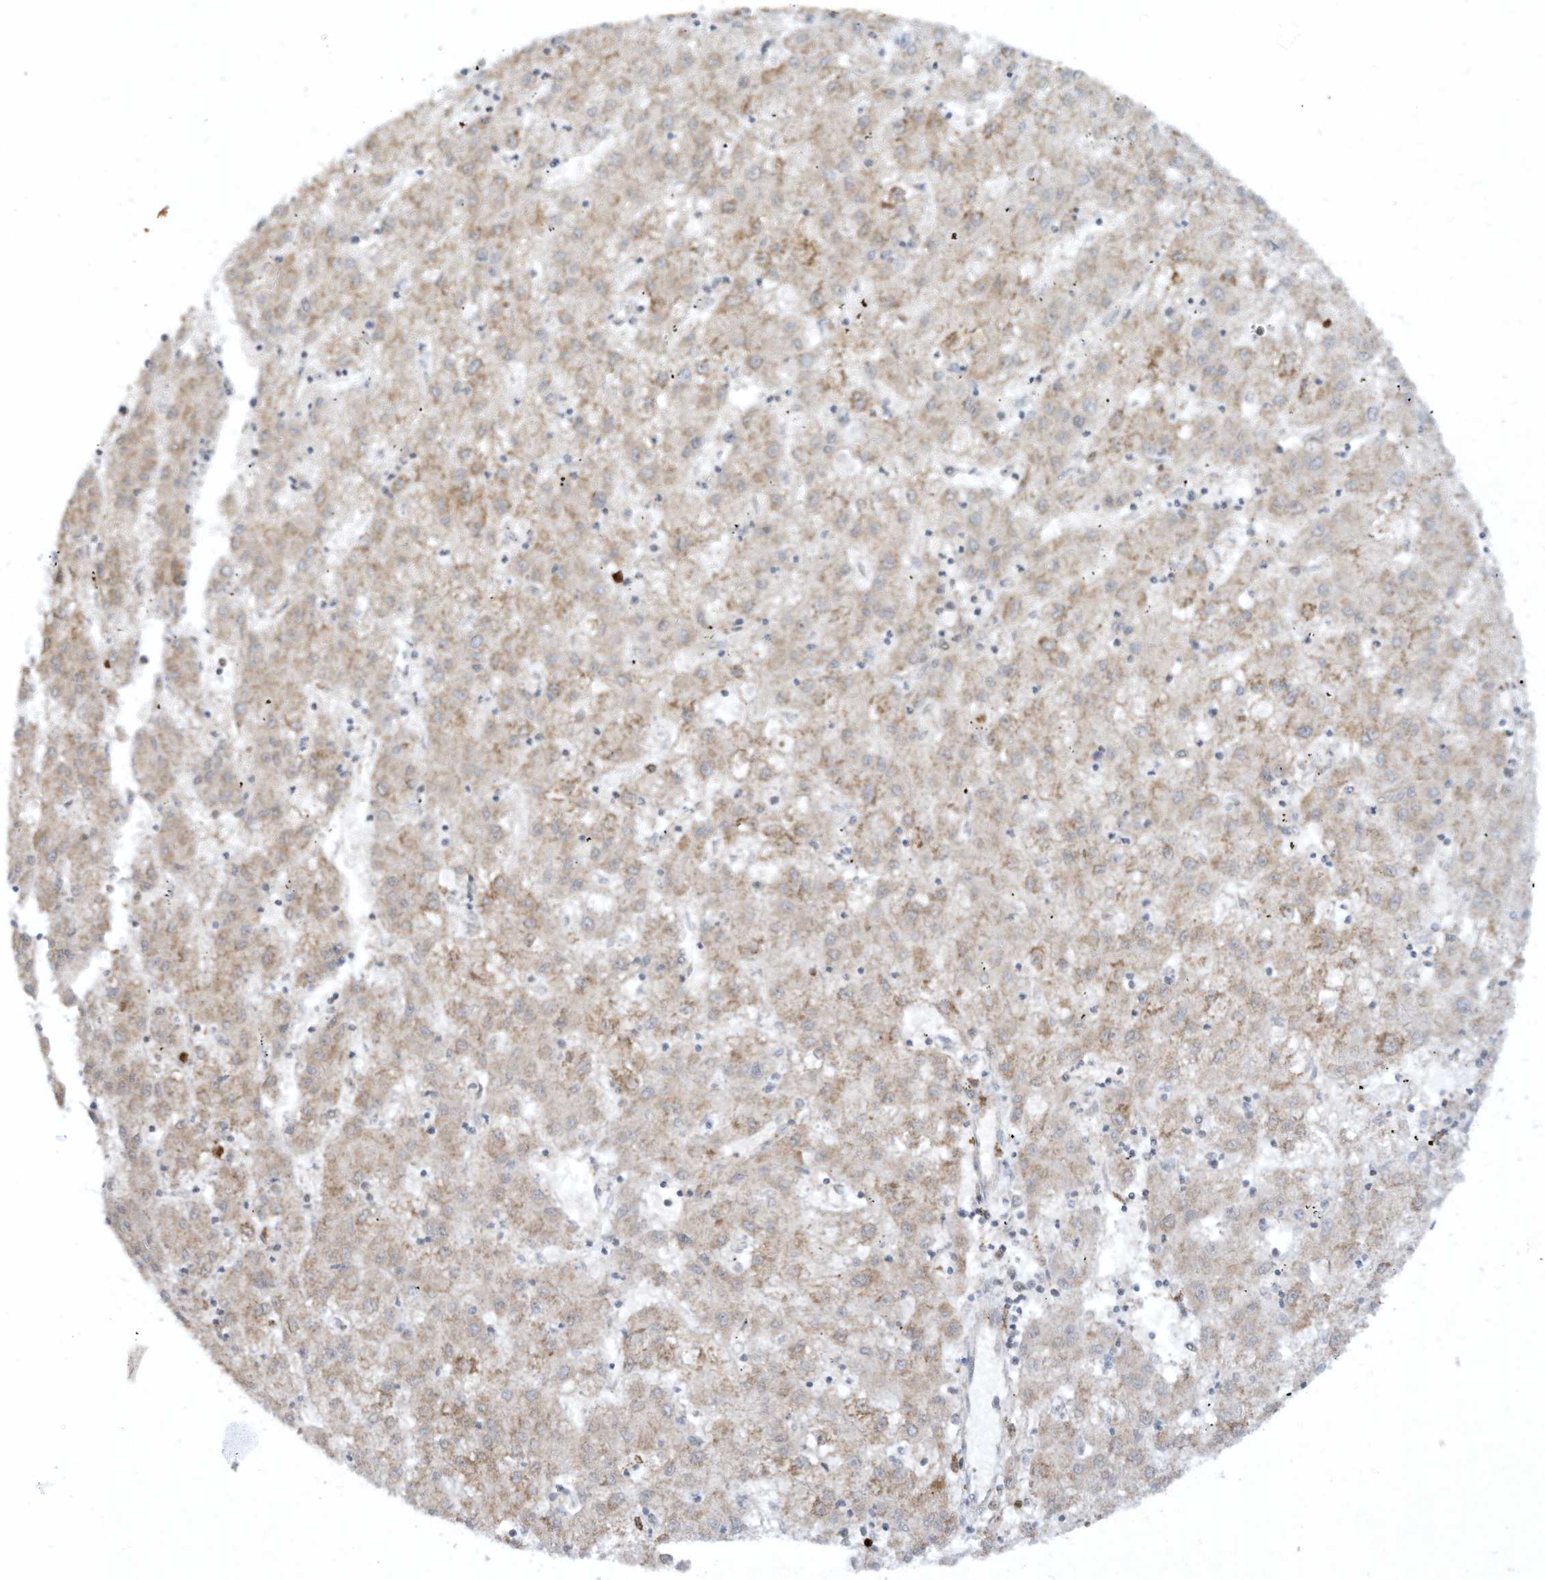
{"staining": {"intensity": "weak", "quantity": ">75%", "location": "cytoplasmic/membranous"}, "tissue": "liver cancer", "cell_type": "Tumor cells", "image_type": "cancer", "snomed": [{"axis": "morphology", "description": "Carcinoma, Hepatocellular, NOS"}, {"axis": "topography", "description": "Liver"}], "caption": "Hepatocellular carcinoma (liver) was stained to show a protein in brown. There is low levels of weak cytoplasmic/membranous staining in about >75% of tumor cells.", "gene": "CHRNA4", "patient": {"sex": "male", "age": 72}}